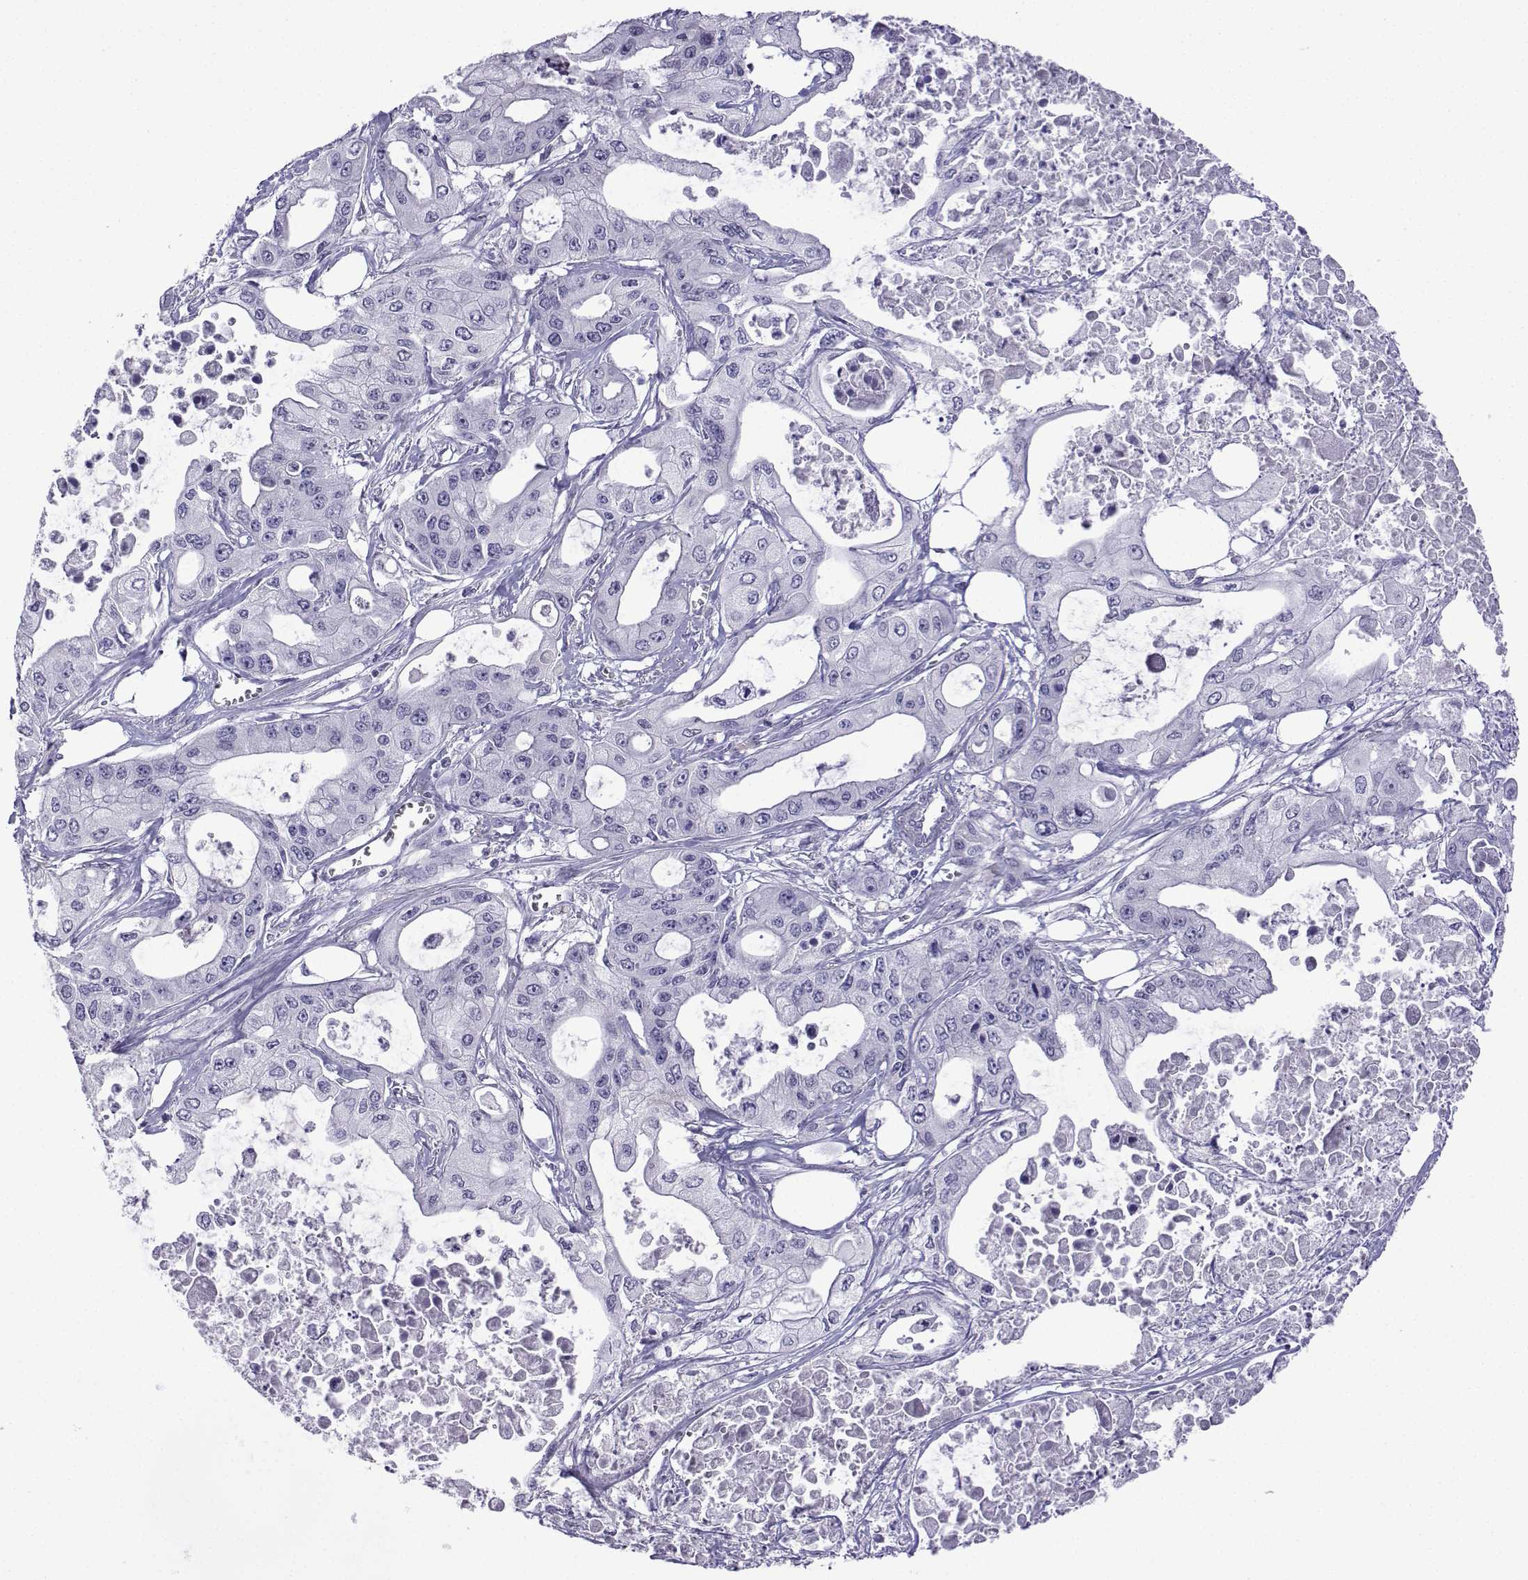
{"staining": {"intensity": "negative", "quantity": "none", "location": "none"}, "tissue": "pancreatic cancer", "cell_type": "Tumor cells", "image_type": "cancer", "snomed": [{"axis": "morphology", "description": "Adenocarcinoma, NOS"}, {"axis": "topography", "description": "Pancreas"}], "caption": "Tumor cells are negative for brown protein staining in pancreatic adenocarcinoma.", "gene": "CFAP70", "patient": {"sex": "male", "age": 70}}